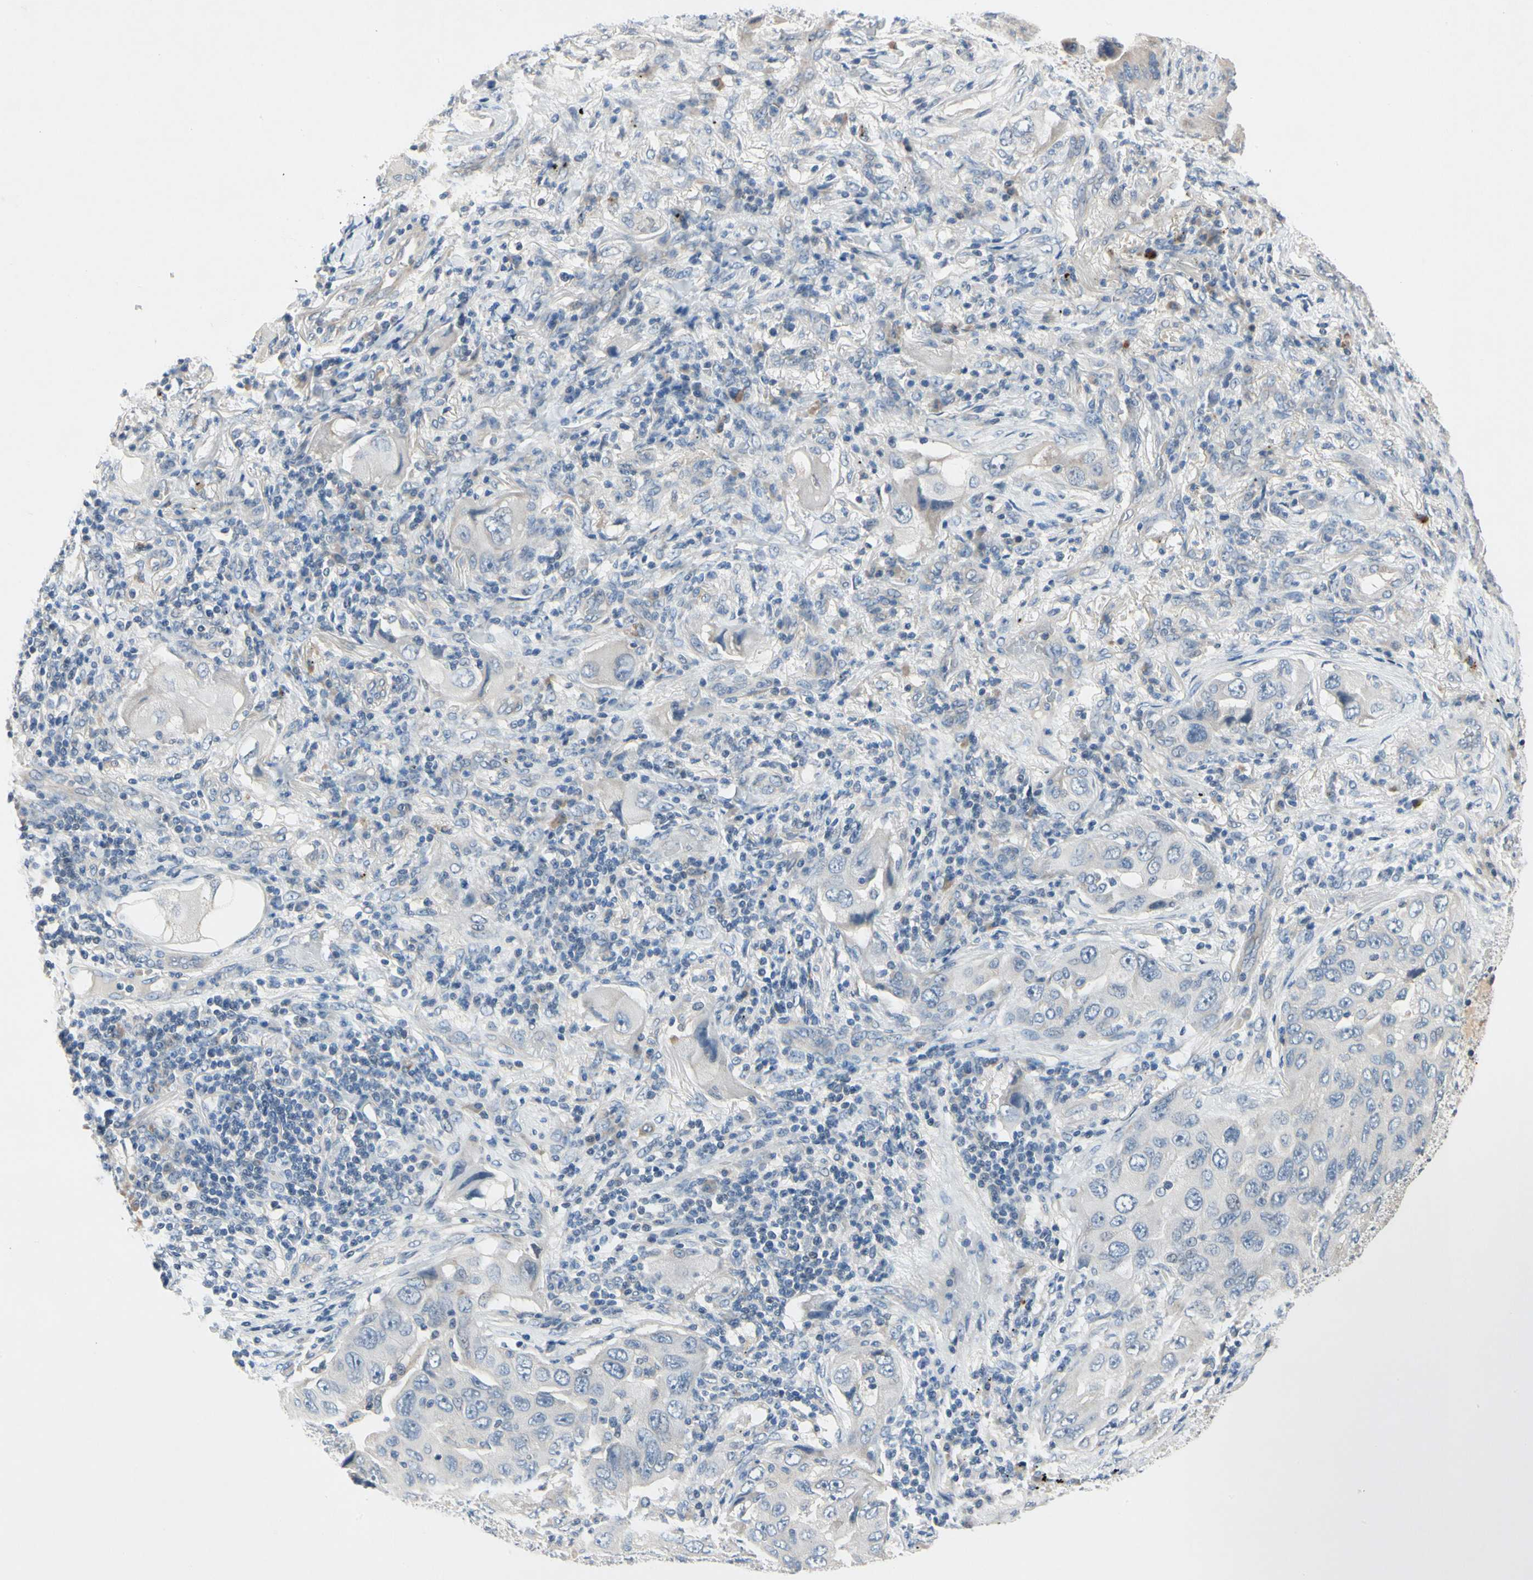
{"staining": {"intensity": "negative", "quantity": "none", "location": "none"}, "tissue": "lung cancer", "cell_type": "Tumor cells", "image_type": "cancer", "snomed": [{"axis": "morphology", "description": "Adenocarcinoma, NOS"}, {"axis": "topography", "description": "Lung"}], "caption": "High magnification brightfield microscopy of lung adenocarcinoma stained with DAB (brown) and counterstained with hematoxylin (blue): tumor cells show no significant expression. The staining was performed using DAB (3,3'-diaminobenzidine) to visualize the protein expression in brown, while the nuclei were stained in blue with hematoxylin (Magnification: 20x).", "gene": "GAS6", "patient": {"sex": "female", "age": 65}}